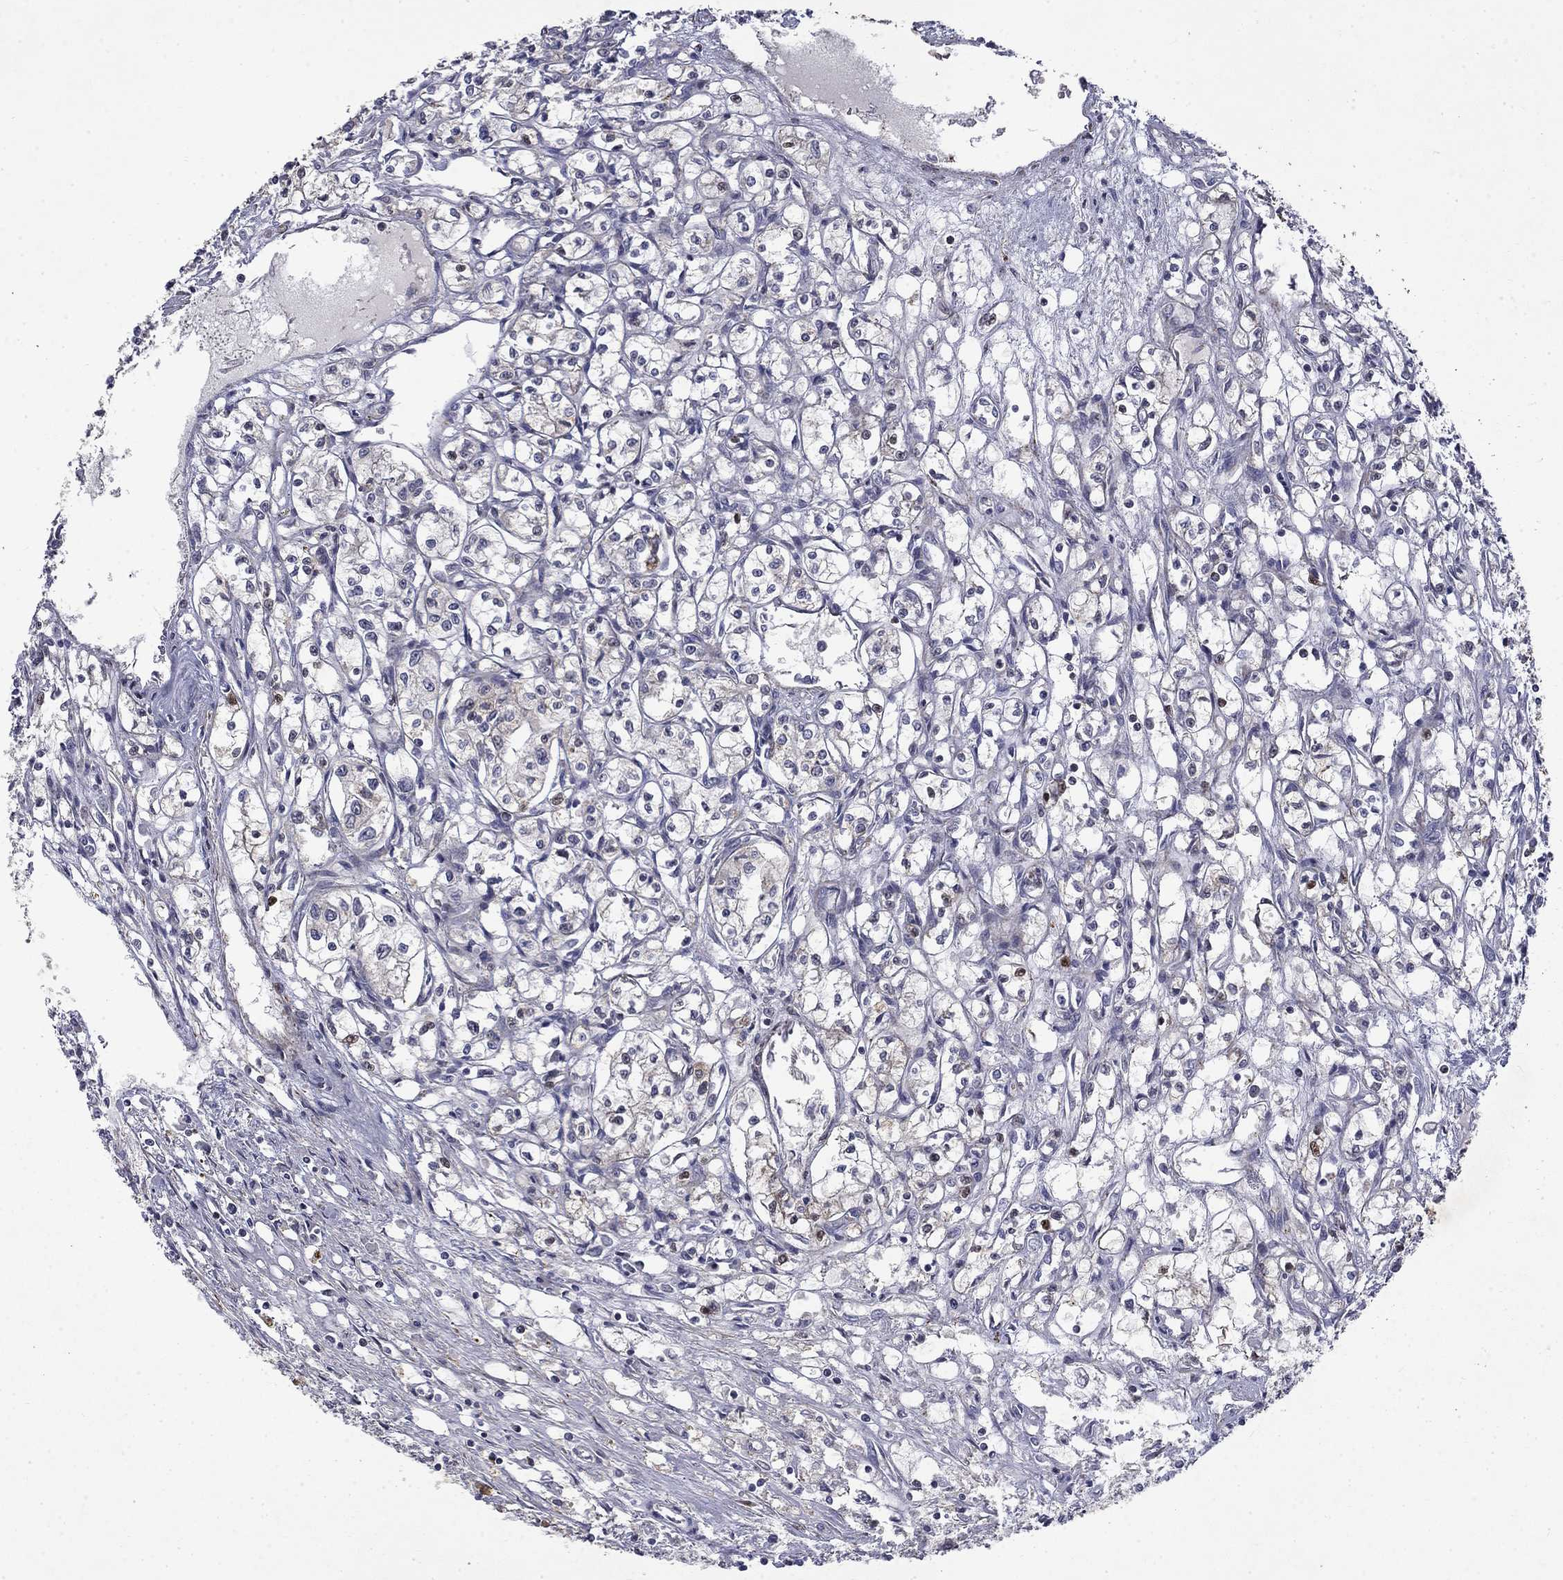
{"staining": {"intensity": "negative", "quantity": "none", "location": "none"}, "tissue": "renal cancer", "cell_type": "Tumor cells", "image_type": "cancer", "snomed": [{"axis": "morphology", "description": "Adenocarcinoma, NOS"}, {"axis": "topography", "description": "Kidney"}], "caption": "Immunohistochemical staining of renal cancer (adenocarcinoma) reveals no significant staining in tumor cells.", "gene": "PCBP3", "patient": {"sex": "male", "age": 56}}